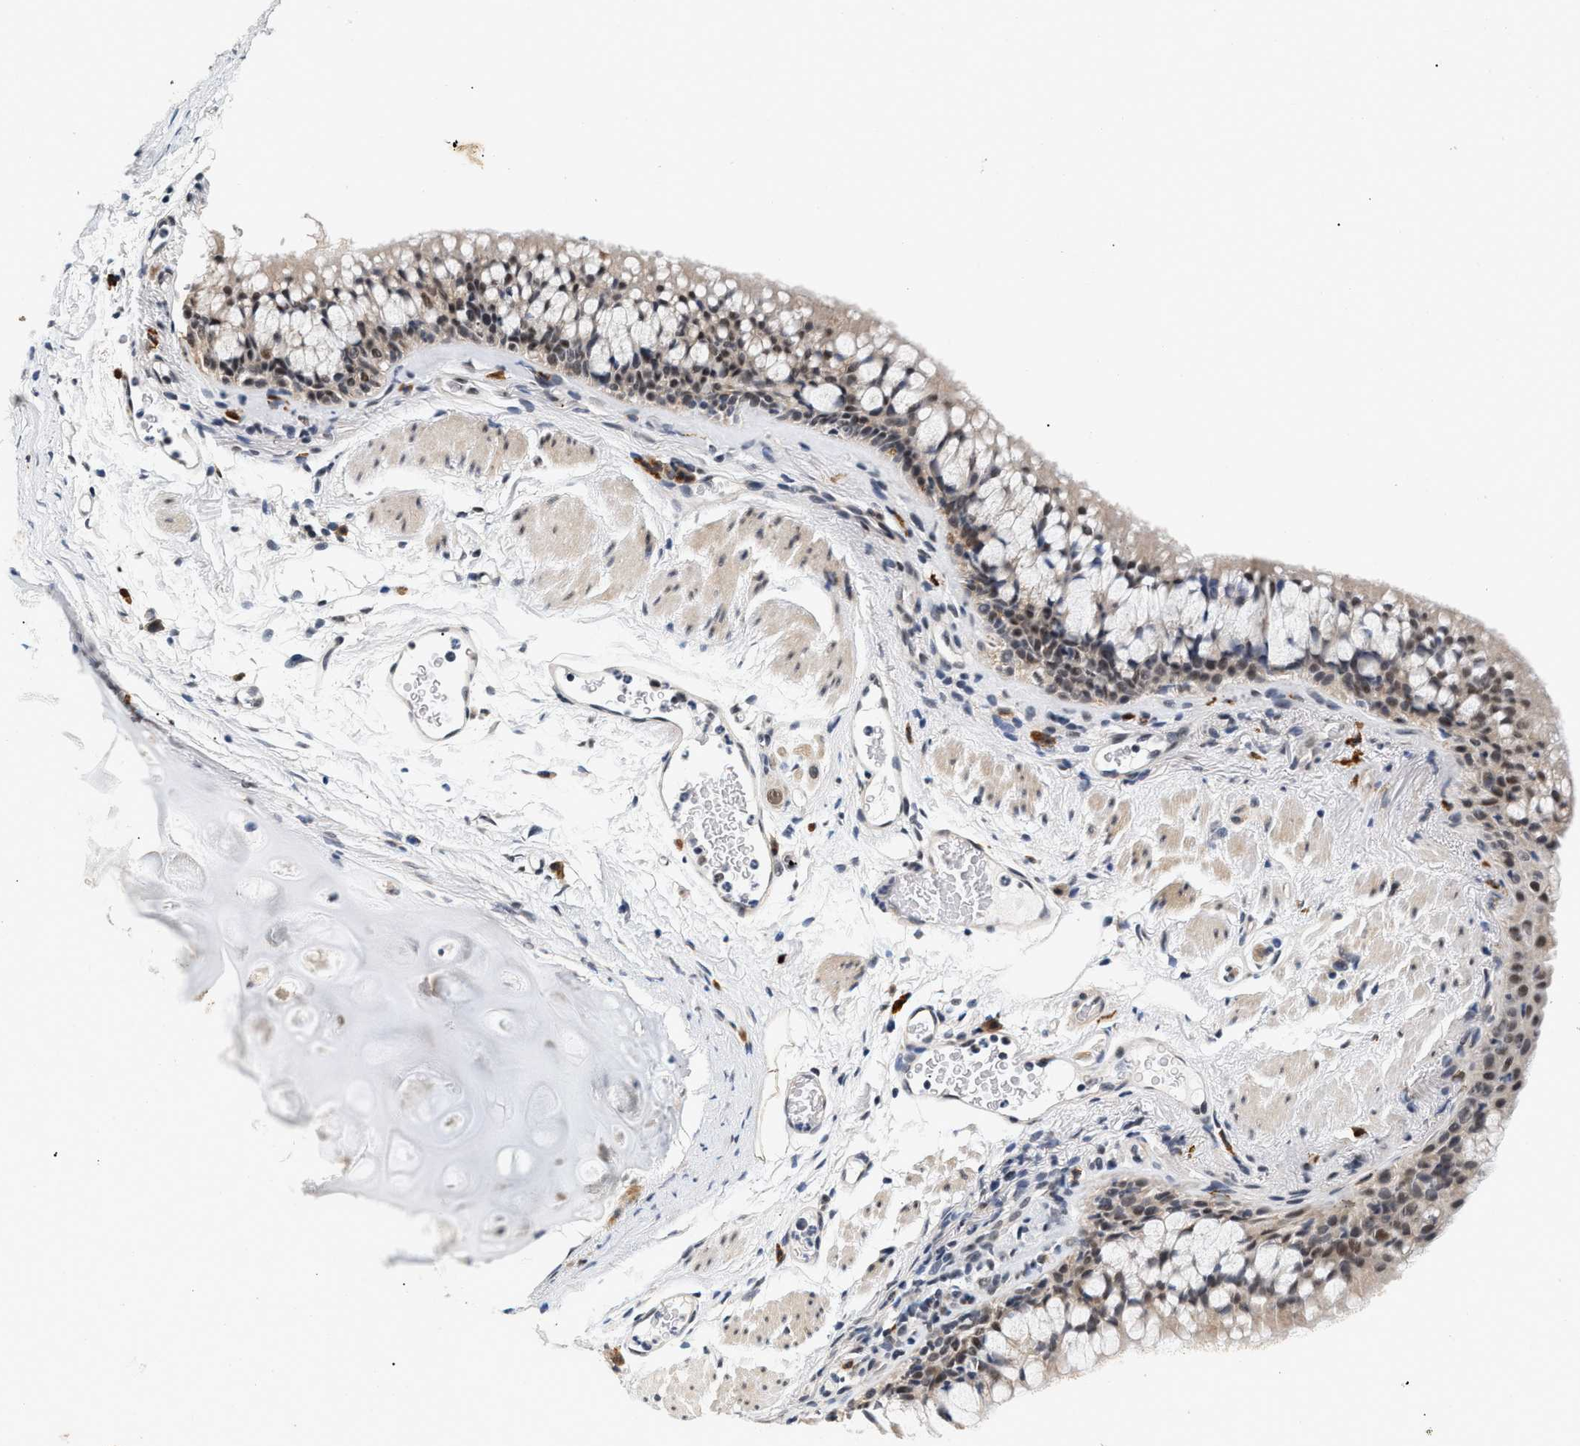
{"staining": {"intensity": "weak", "quantity": "25%-75%", "location": "nuclear"}, "tissue": "bronchus", "cell_type": "Respiratory epithelial cells", "image_type": "normal", "snomed": [{"axis": "morphology", "description": "Normal tissue, NOS"}, {"axis": "topography", "description": "Cartilage tissue"}, {"axis": "topography", "description": "Bronchus"}], "caption": "This is a histology image of immunohistochemistry staining of unremarkable bronchus, which shows weak expression in the nuclear of respiratory epithelial cells.", "gene": "THOC1", "patient": {"sex": "female", "age": 53}}